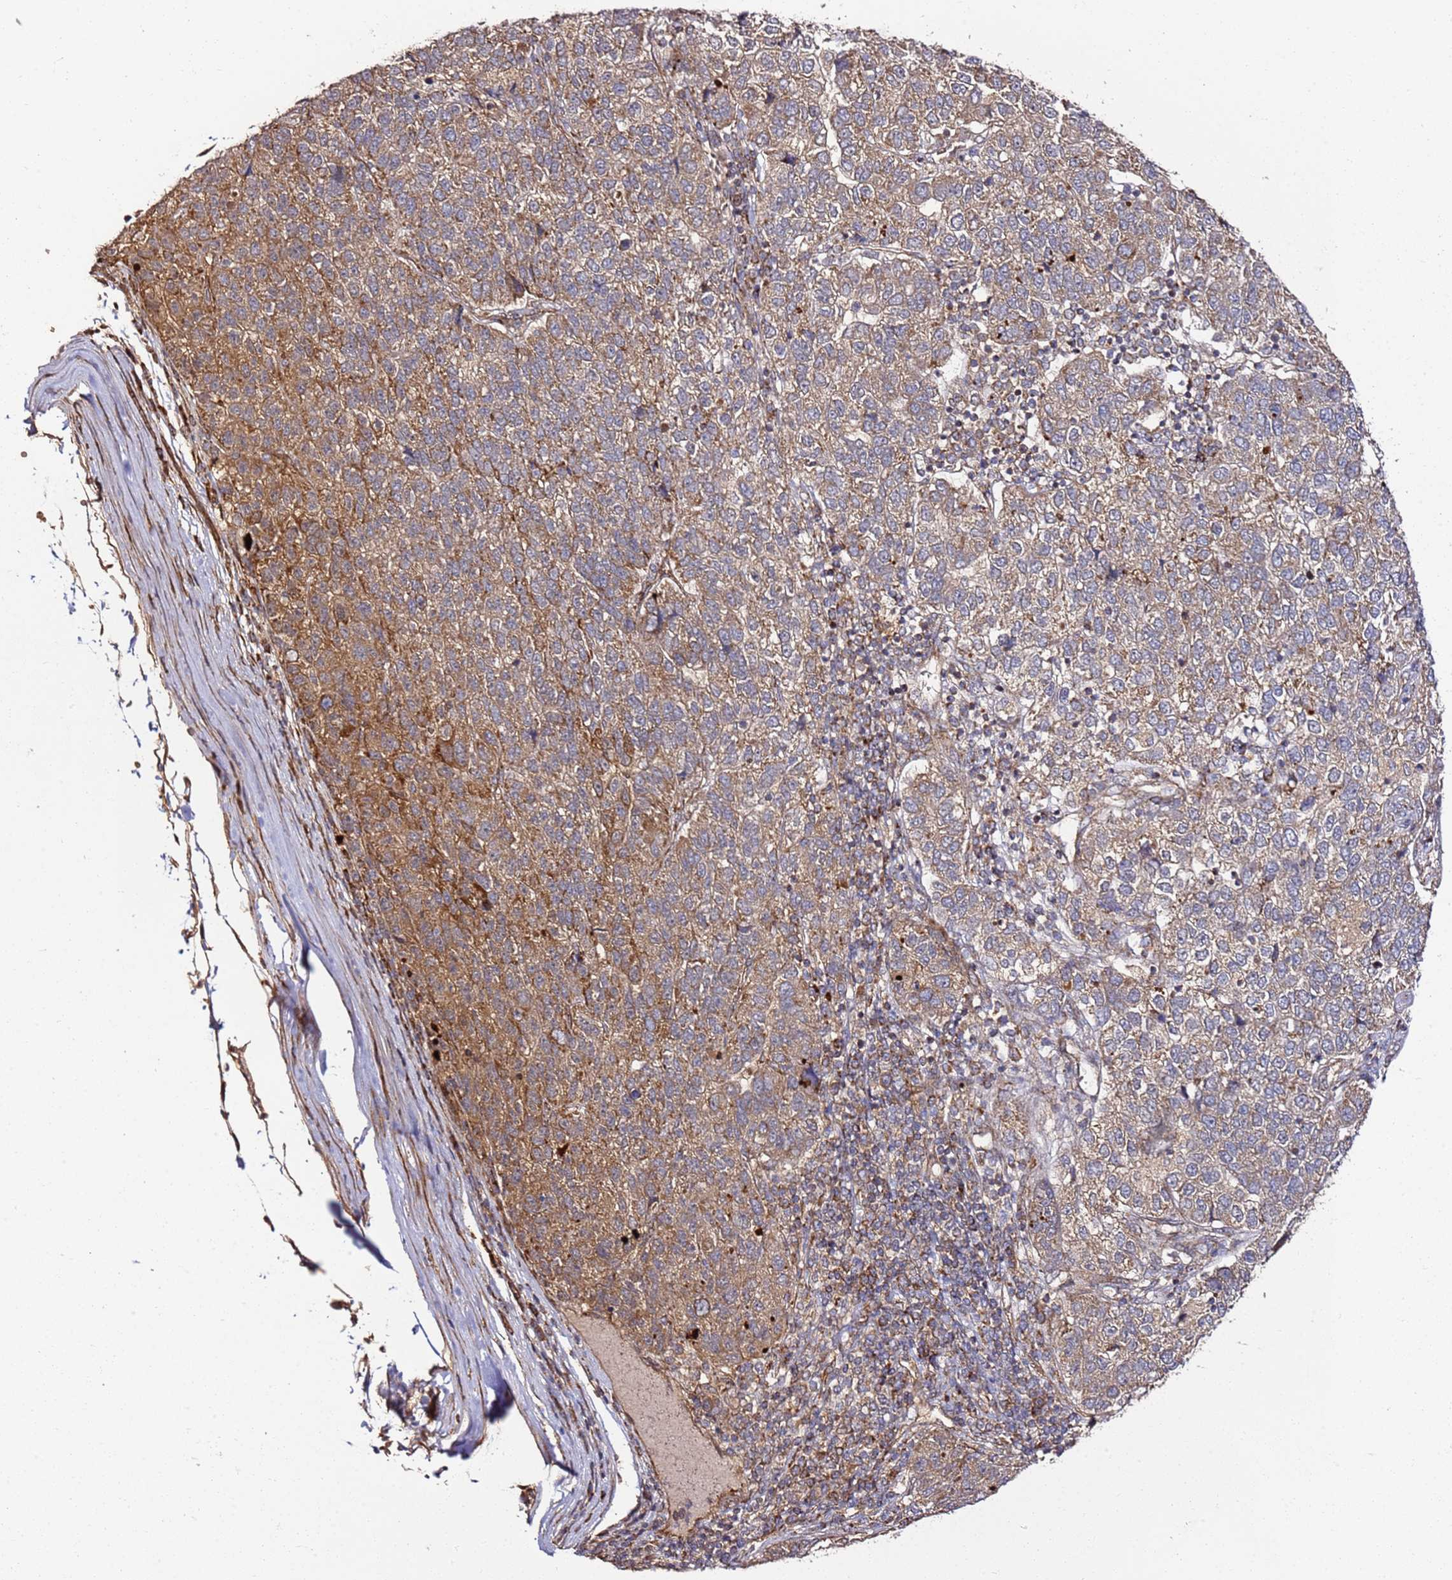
{"staining": {"intensity": "moderate", "quantity": ">75%", "location": "cytoplasmic/membranous"}, "tissue": "pancreatic cancer", "cell_type": "Tumor cells", "image_type": "cancer", "snomed": [{"axis": "morphology", "description": "Adenocarcinoma, NOS"}, {"axis": "topography", "description": "Pancreas"}], "caption": "High-power microscopy captured an IHC histopathology image of pancreatic cancer, revealing moderate cytoplasmic/membranous staining in approximately >75% of tumor cells. (DAB IHC with brightfield microscopy, high magnification).", "gene": "TM2D2", "patient": {"sex": "female", "age": 61}}